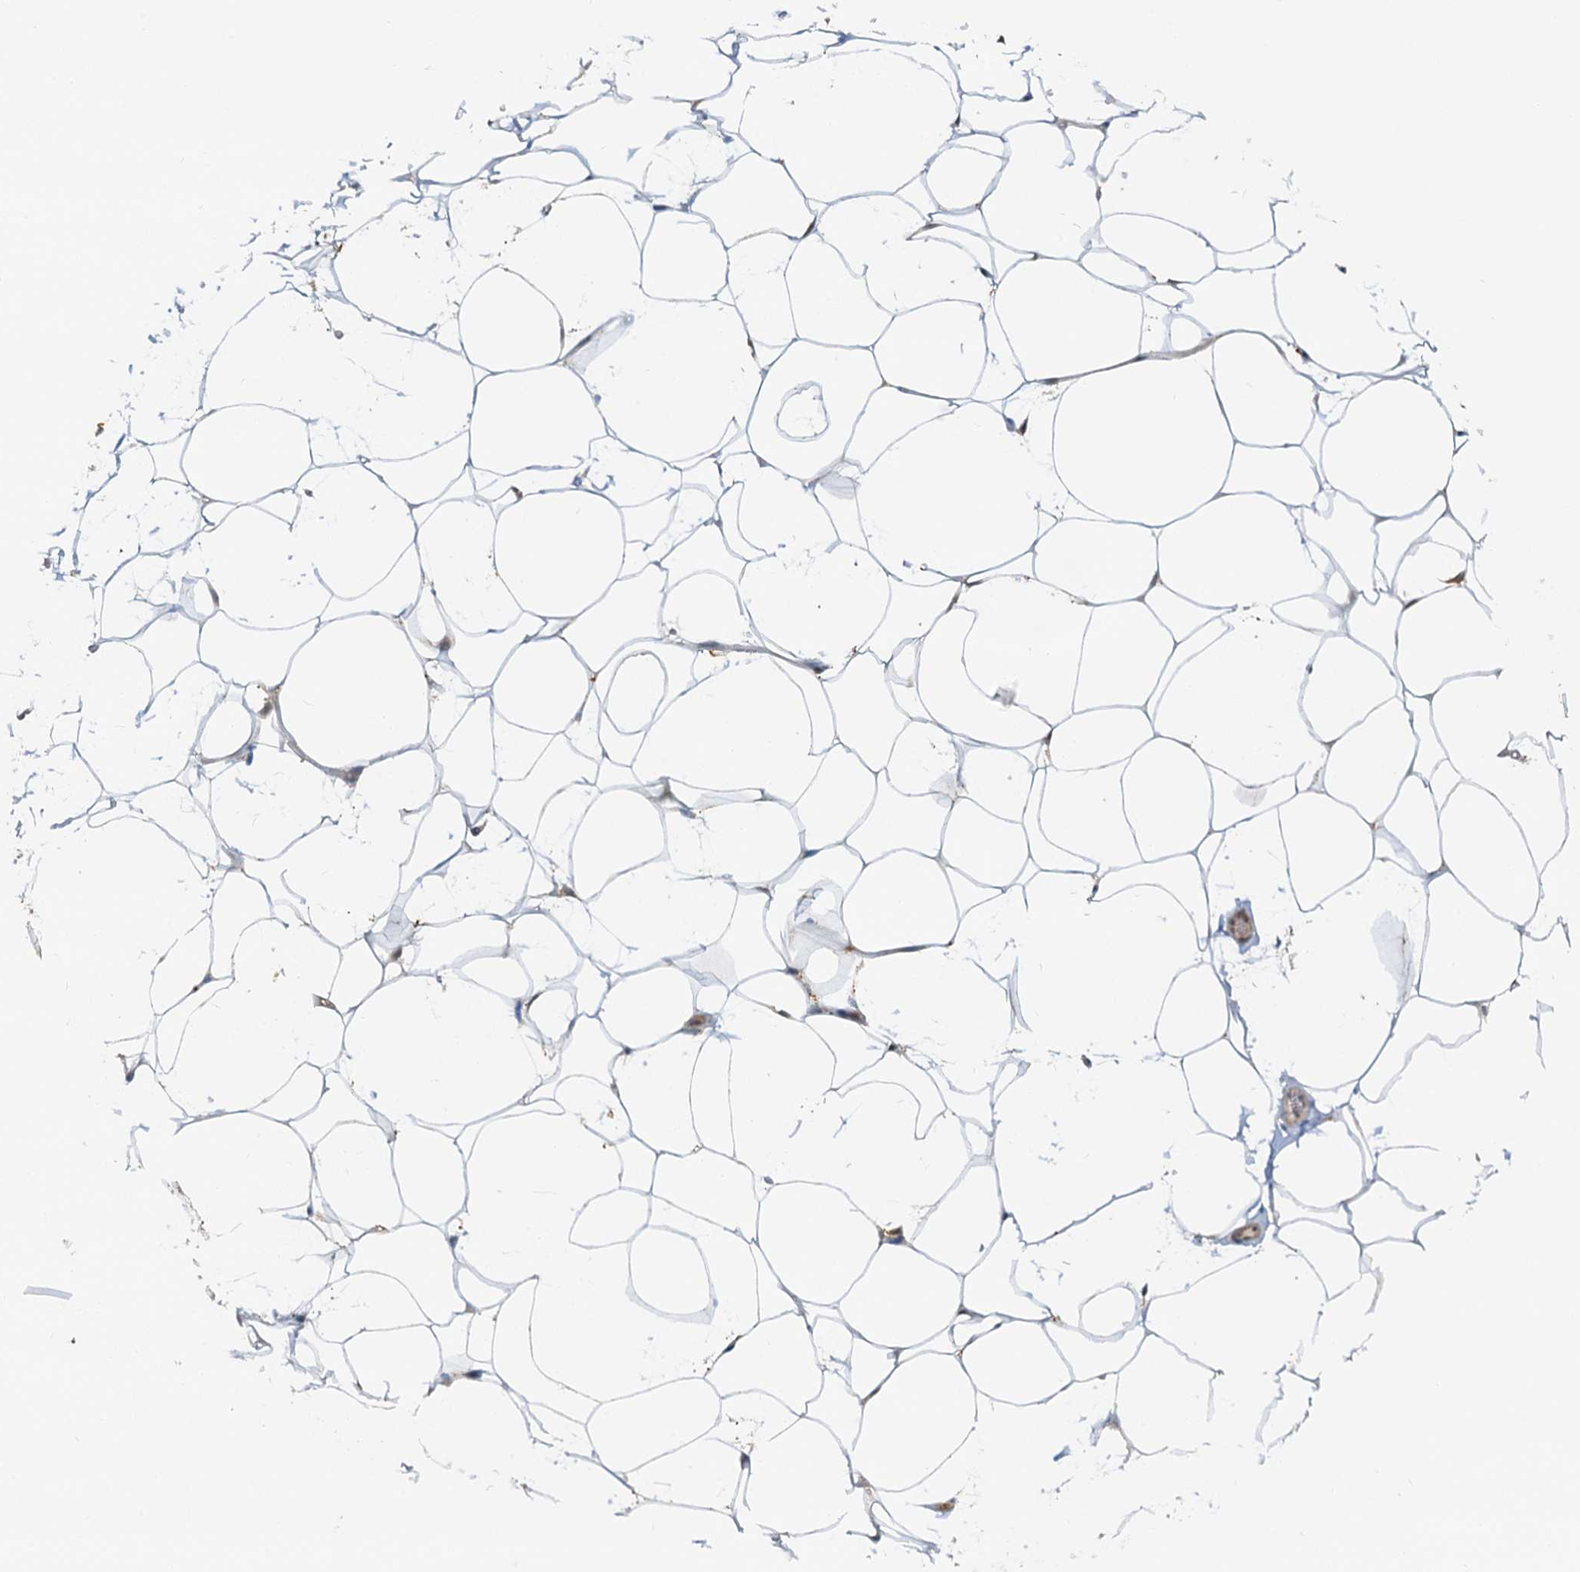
{"staining": {"intensity": "moderate", "quantity": "25%-75%", "location": "cytoplasmic/membranous"}, "tissue": "adipose tissue", "cell_type": "Adipocytes", "image_type": "normal", "snomed": [{"axis": "morphology", "description": "Normal tissue, NOS"}, {"axis": "topography", "description": "Breast"}], "caption": "Unremarkable adipose tissue reveals moderate cytoplasmic/membranous positivity in approximately 25%-75% of adipocytes.", "gene": "SPINDOC", "patient": {"sex": "female", "age": 26}}